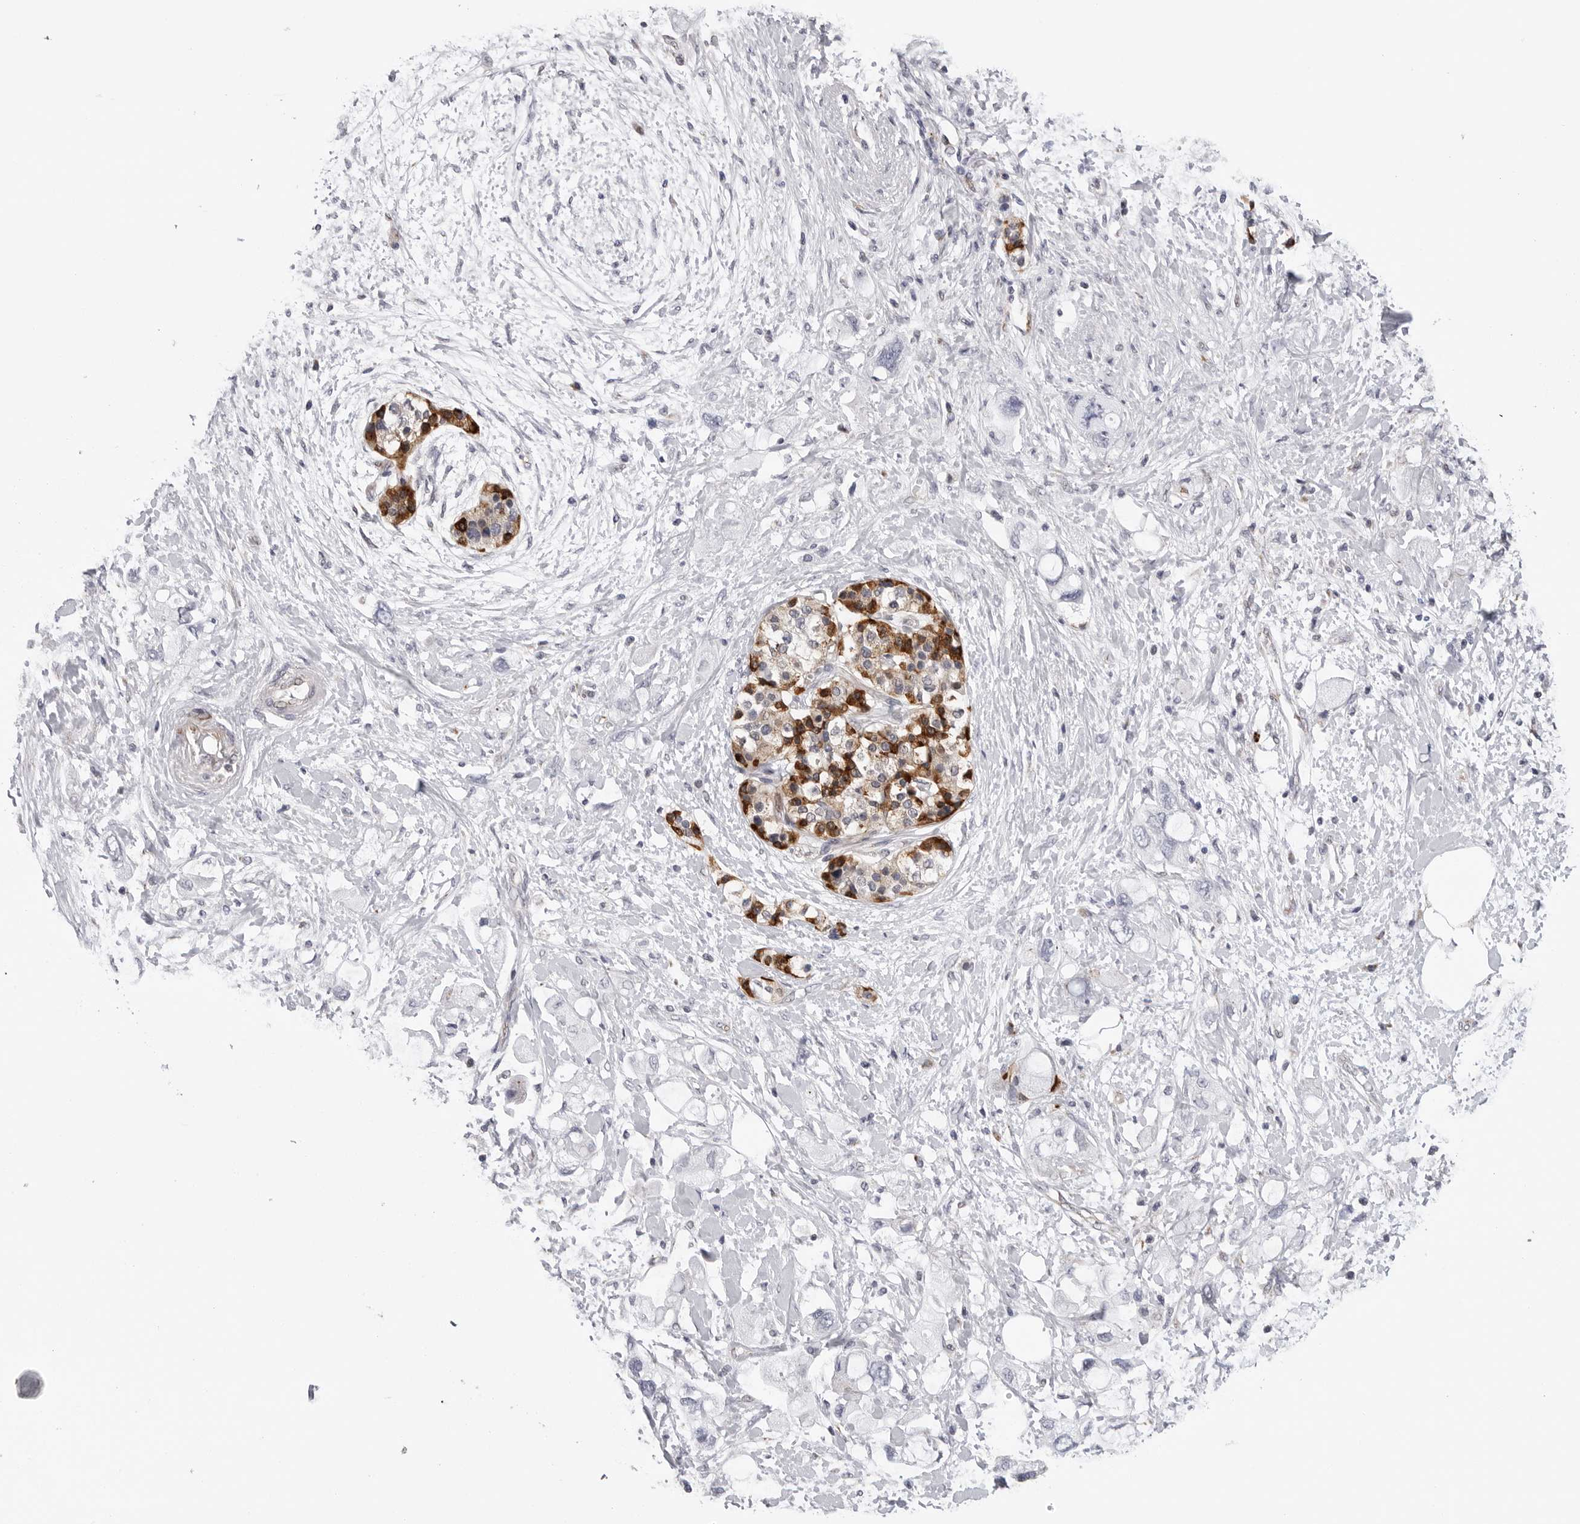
{"staining": {"intensity": "negative", "quantity": "none", "location": "none"}, "tissue": "pancreatic cancer", "cell_type": "Tumor cells", "image_type": "cancer", "snomed": [{"axis": "morphology", "description": "Adenocarcinoma, NOS"}, {"axis": "topography", "description": "Pancreas"}], "caption": "A histopathology image of human pancreatic adenocarcinoma is negative for staining in tumor cells.", "gene": "CDK20", "patient": {"sex": "female", "age": 56}}